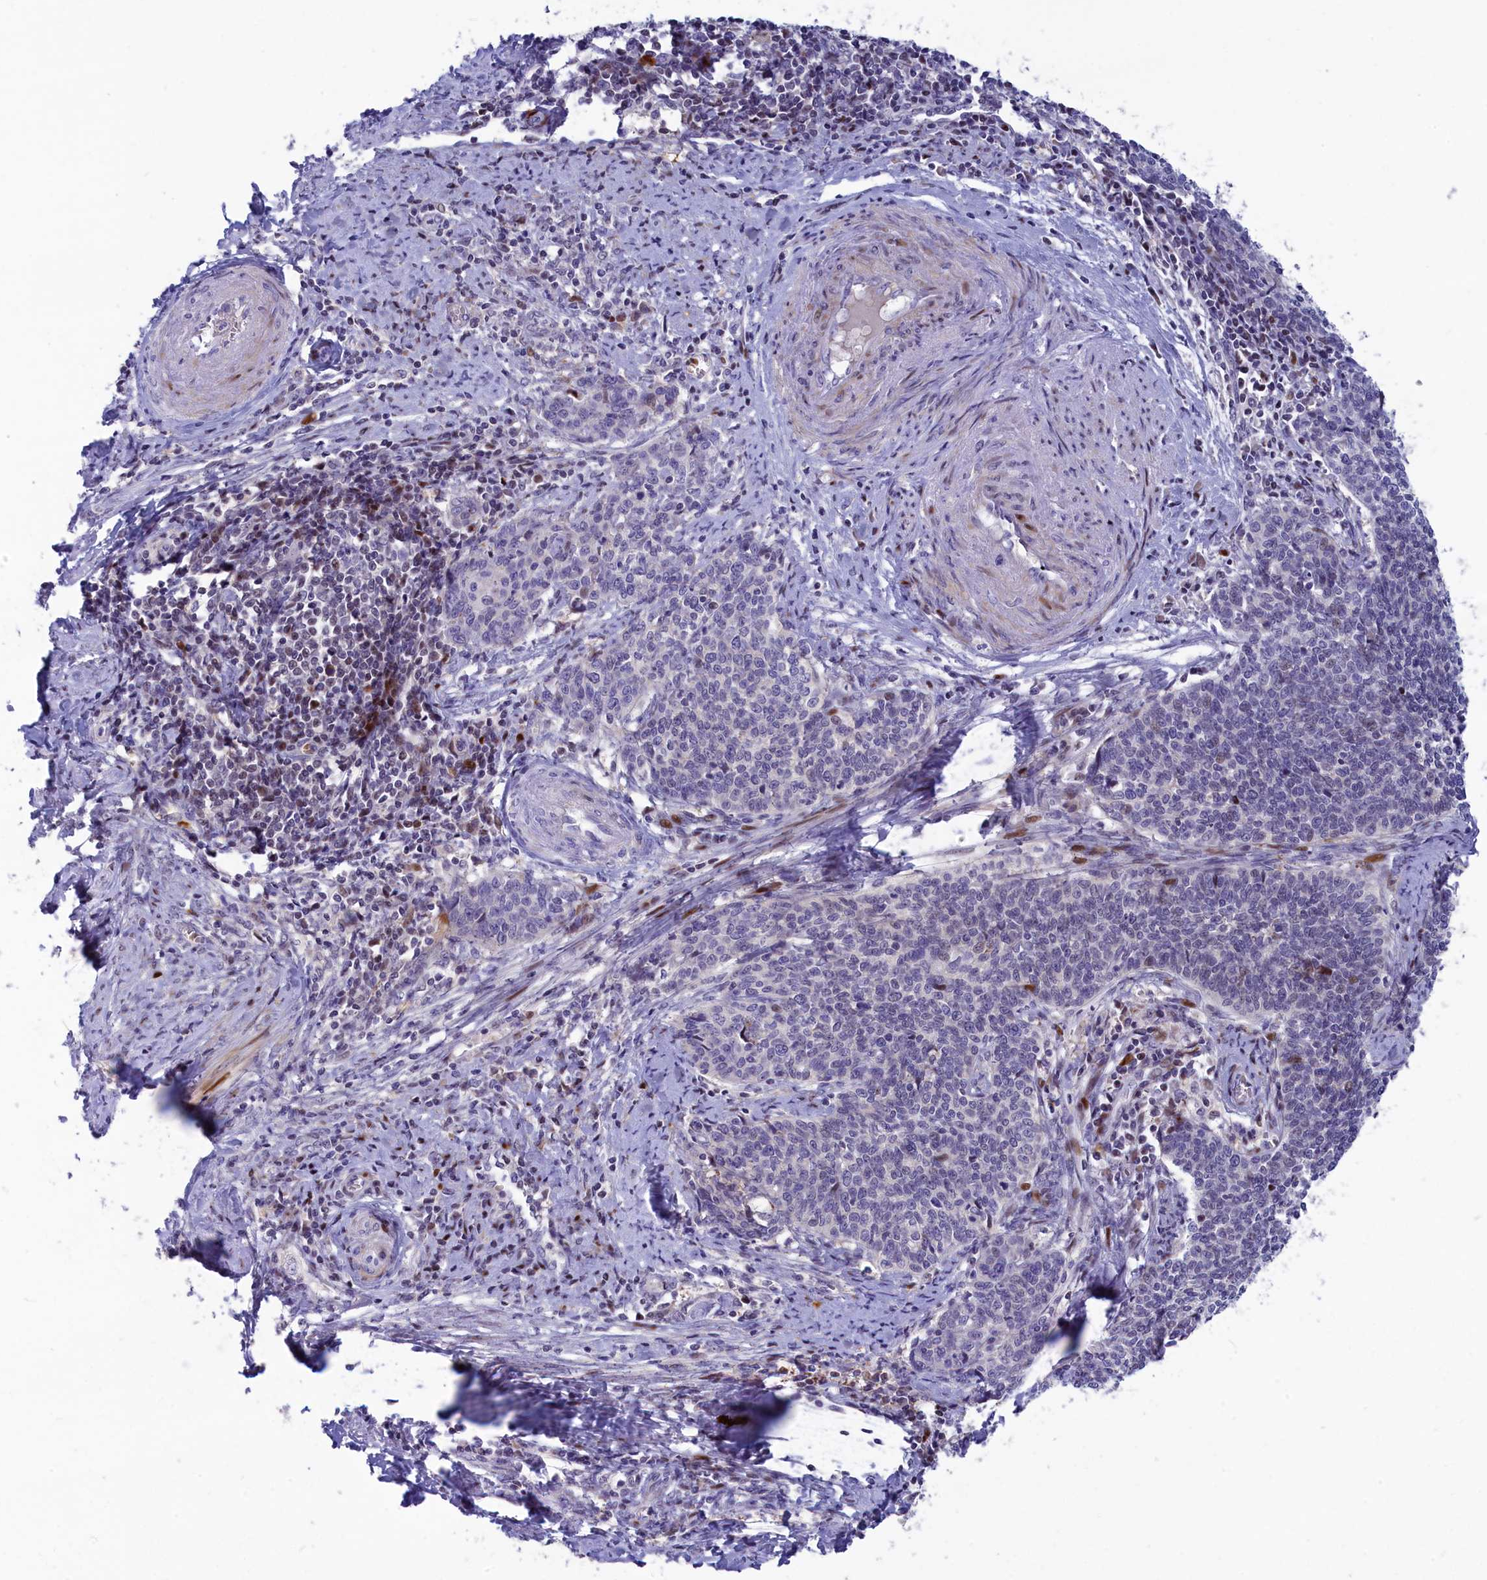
{"staining": {"intensity": "negative", "quantity": "none", "location": "none"}, "tissue": "cervical cancer", "cell_type": "Tumor cells", "image_type": "cancer", "snomed": [{"axis": "morphology", "description": "Squamous cell carcinoma, NOS"}, {"axis": "topography", "description": "Cervix"}], "caption": "High power microscopy micrograph of an immunohistochemistry (IHC) micrograph of squamous cell carcinoma (cervical), revealing no significant positivity in tumor cells.", "gene": "NKPD1", "patient": {"sex": "female", "age": 39}}